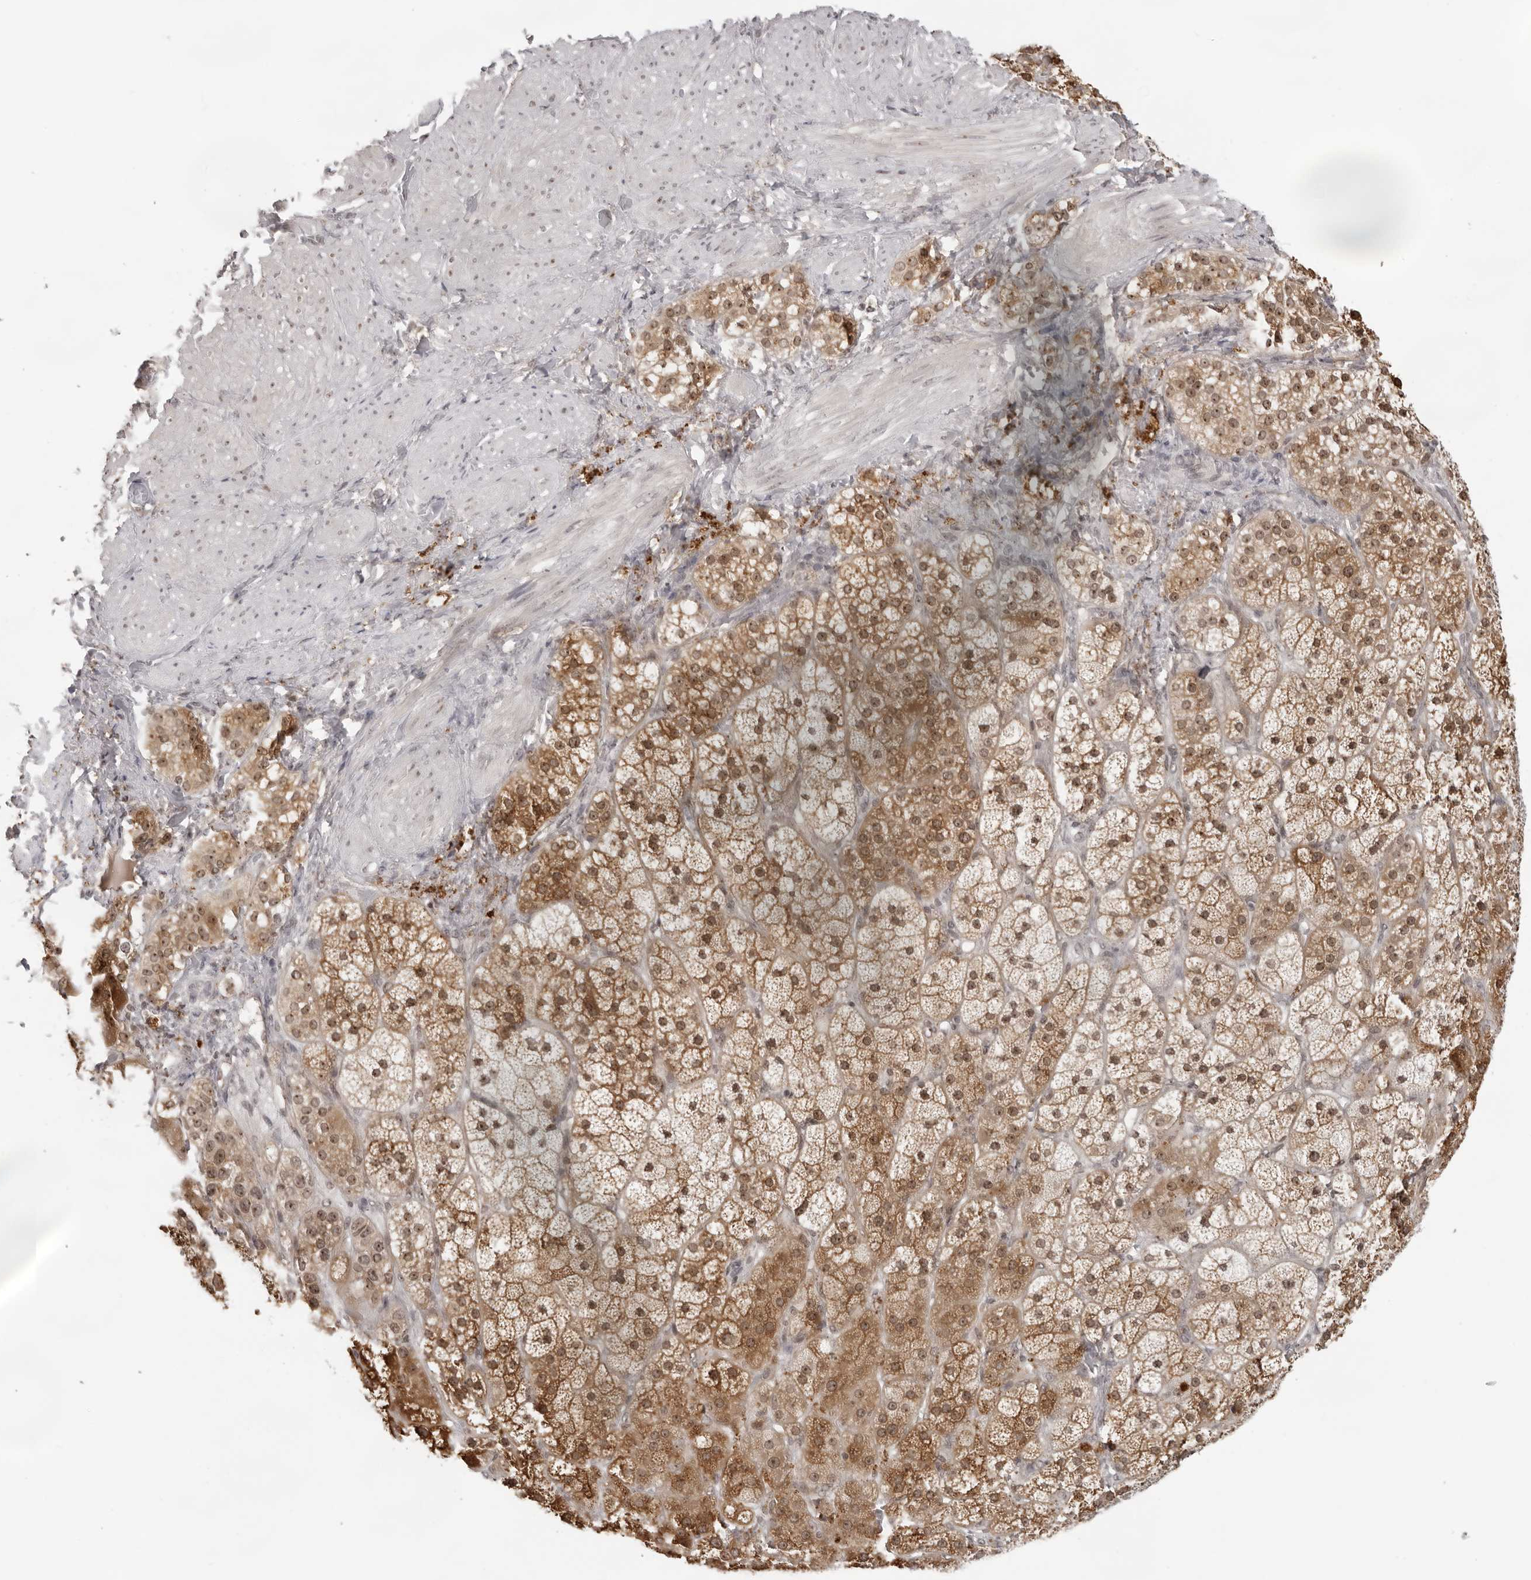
{"staining": {"intensity": "moderate", "quantity": ">75%", "location": "cytoplasmic/membranous,nuclear"}, "tissue": "adrenal gland", "cell_type": "Glandular cells", "image_type": "normal", "snomed": [{"axis": "morphology", "description": "Normal tissue, NOS"}, {"axis": "topography", "description": "Adrenal gland"}], "caption": "An IHC histopathology image of normal tissue is shown. Protein staining in brown shows moderate cytoplasmic/membranous,nuclear positivity in adrenal gland within glandular cells. The staining is performed using DAB (3,3'-diaminobenzidine) brown chromogen to label protein expression. The nuclei are counter-stained blue using hematoxylin.", "gene": "EXOSC10", "patient": {"sex": "male", "age": 57}}